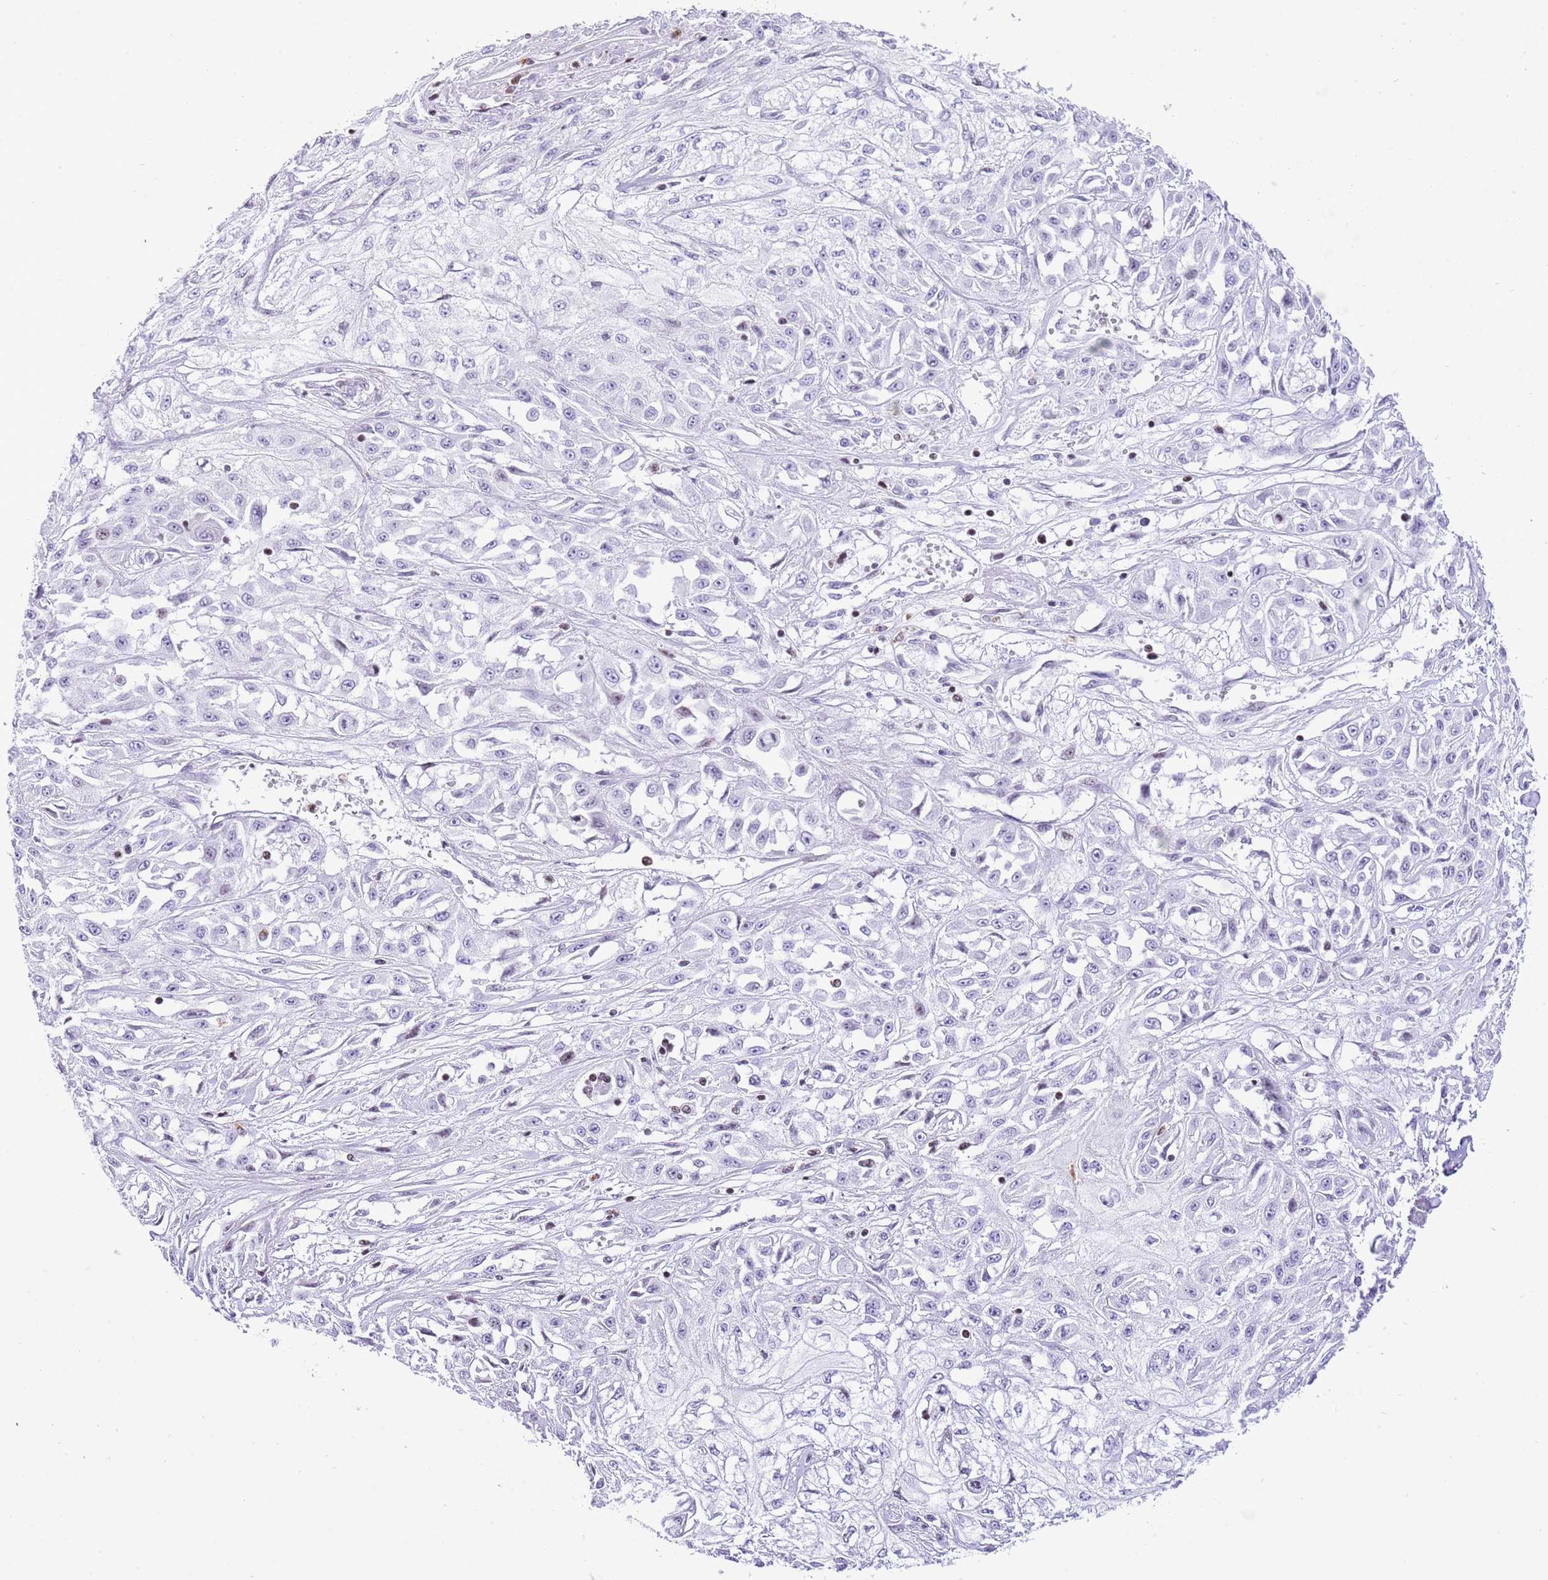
{"staining": {"intensity": "negative", "quantity": "none", "location": "none"}, "tissue": "skin cancer", "cell_type": "Tumor cells", "image_type": "cancer", "snomed": [{"axis": "morphology", "description": "Squamous cell carcinoma, NOS"}, {"axis": "morphology", "description": "Squamous cell carcinoma, metastatic, NOS"}, {"axis": "topography", "description": "Skin"}, {"axis": "topography", "description": "Lymph node"}], "caption": "Skin cancer was stained to show a protein in brown. There is no significant positivity in tumor cells. (DAB immunohistochemistry (IHC) with hematoxylin counter stain).", "gene": "PRR15", "patient": {"sex": "male", "age": 75}}